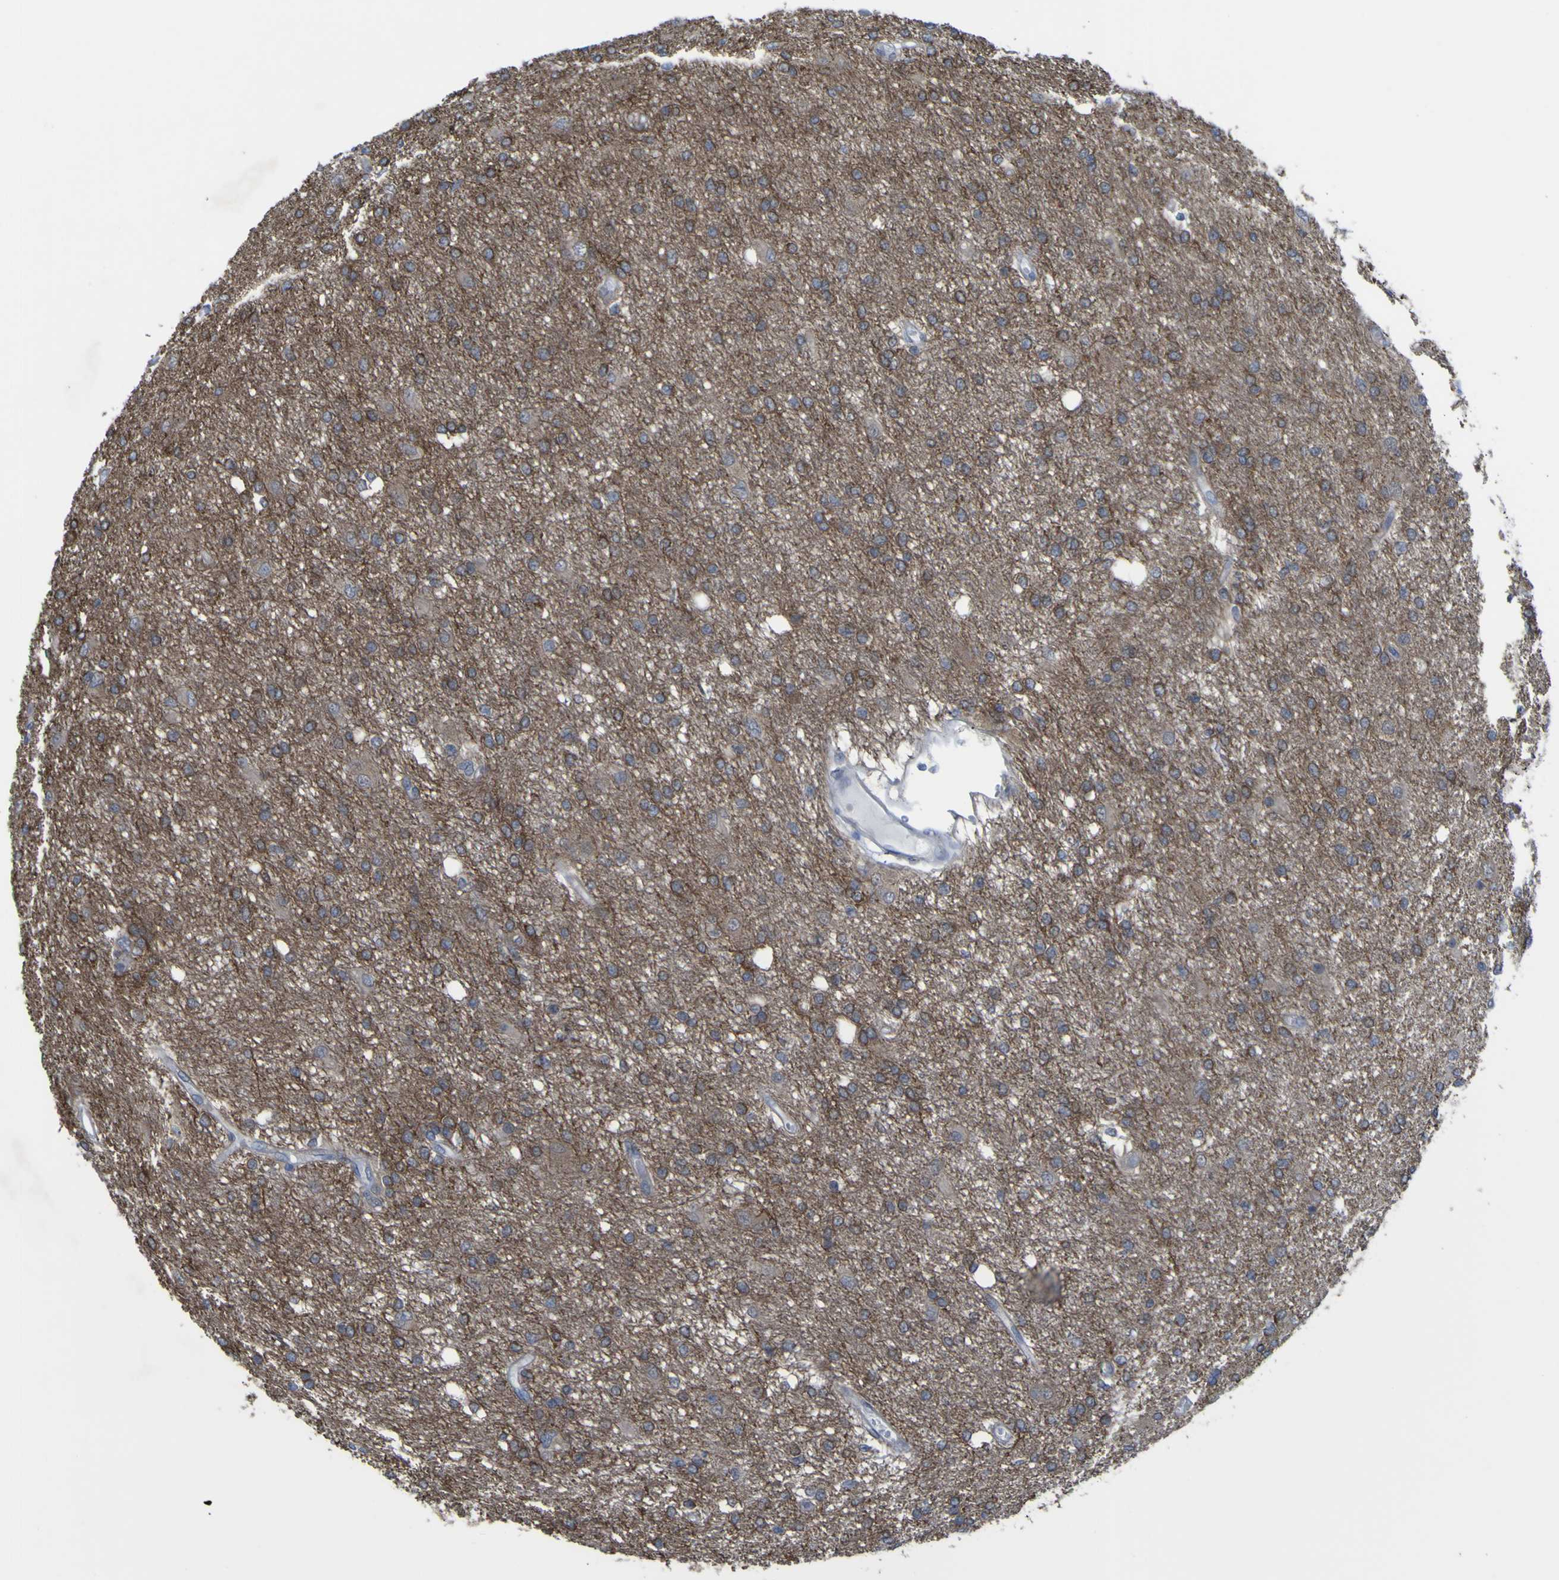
{"staining": {"intensity": "moderate", "quantity": ">75%", "location": "cytoplasmic/membranous"}, "tissue": "glioma", "cell_type": "Tumor cells", "image_type": "cancer", "snomed": [{"axis": "morphology", "description": "Glioma, malignant, High grade"}, {"axis": "topography", "description": "Brain"}], "caption": "Moderate cytoplasmic/membranous positivity for a protein is present in approximately >75% of tumor cells of glioma using IHC.", "gene": "TNFRSF11A", "patient": {"sex": "female", "age": 59}}